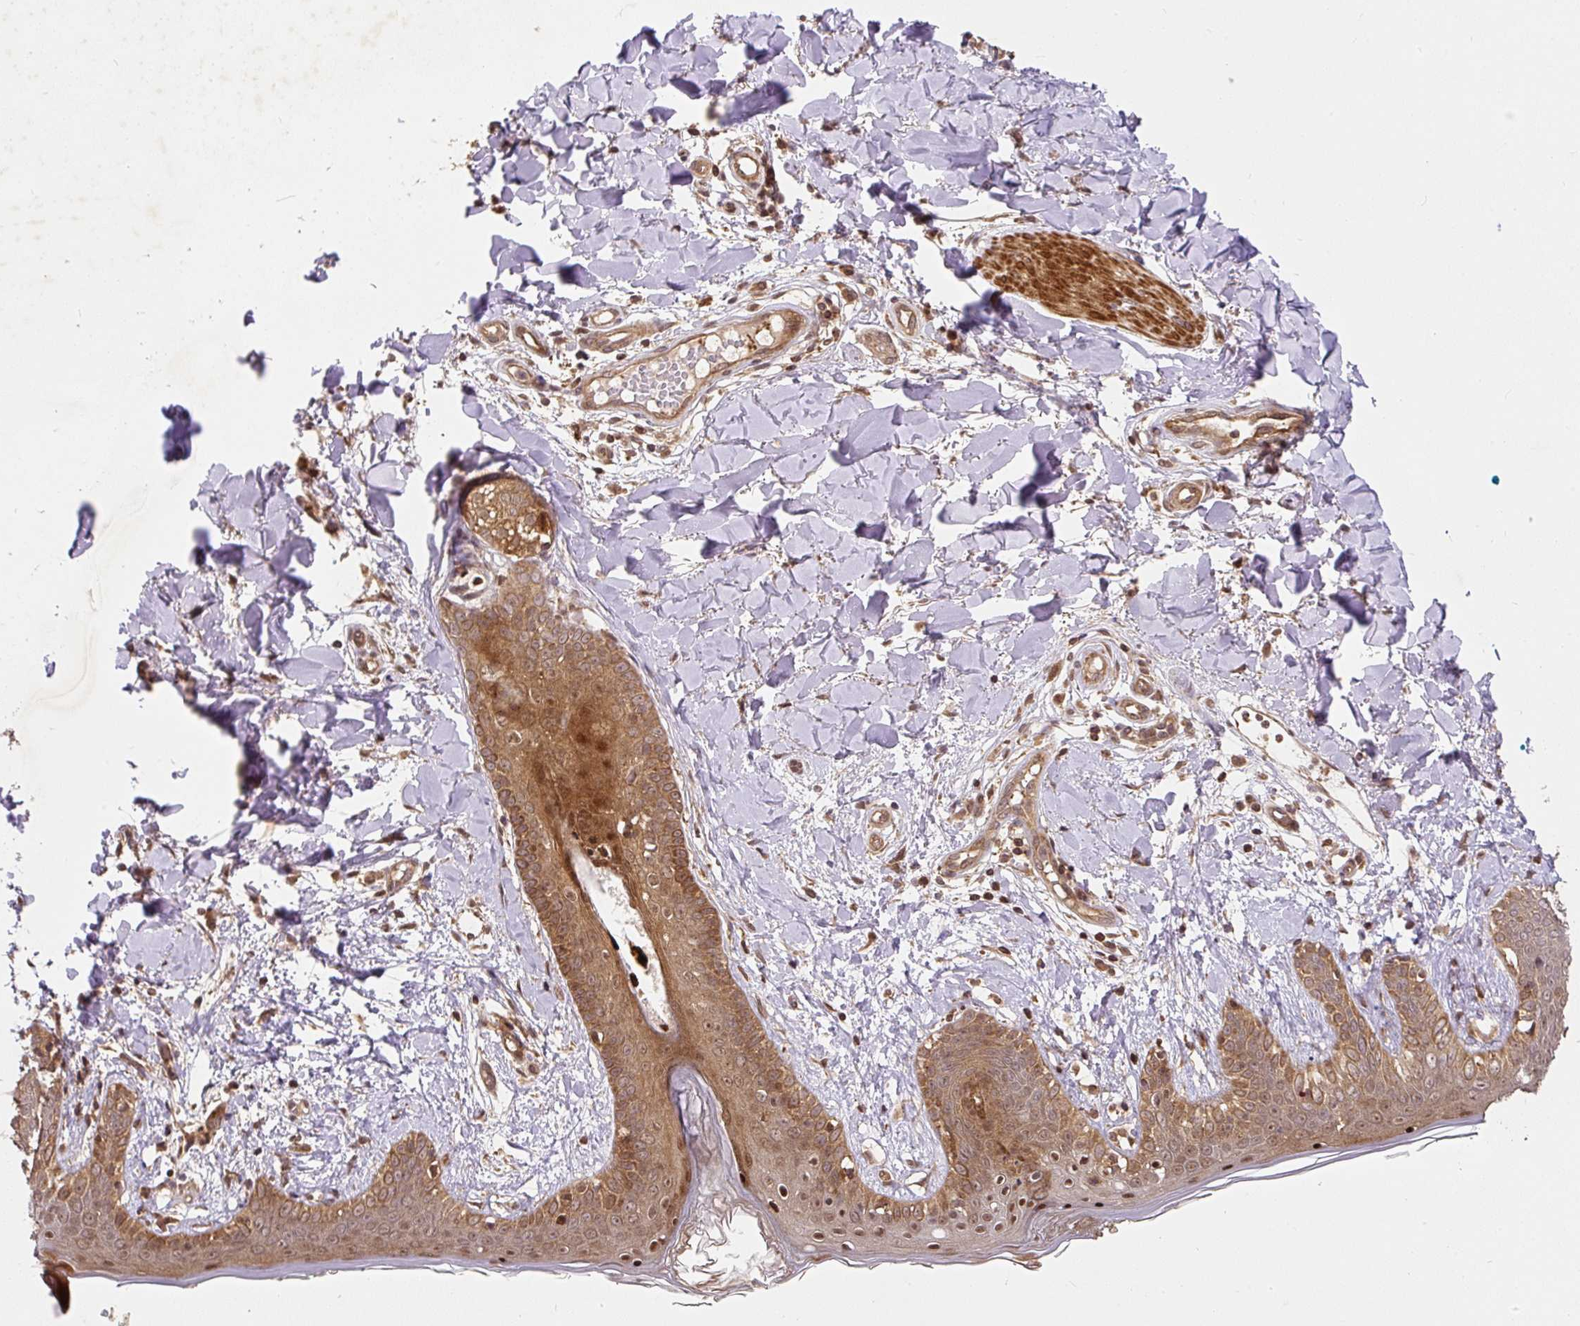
{"staining": {"intensity": "moderate", "quantity": ">75%", "location": "cytoplasmic/membranous,nuclear"}, "tissue": "skin", "cell_type": "Fibroblasts", "image_type": "normal", "snomed": [{"axis": "morphology", "description": "Normal tissue, NOS"}, {"axis": "topography", "description": "Skin"}], "caption": "Immunohistochemical staining of benign skin reveals moderate cytoplasmic/membranous,nuclear protein positivity in approximately >75% of fibroblasts. (DAB IHC, brown staining for protein, blue staining for nuclei).", "gene": "PSMD1", "patient": {"sex": "female", "age": 34}}